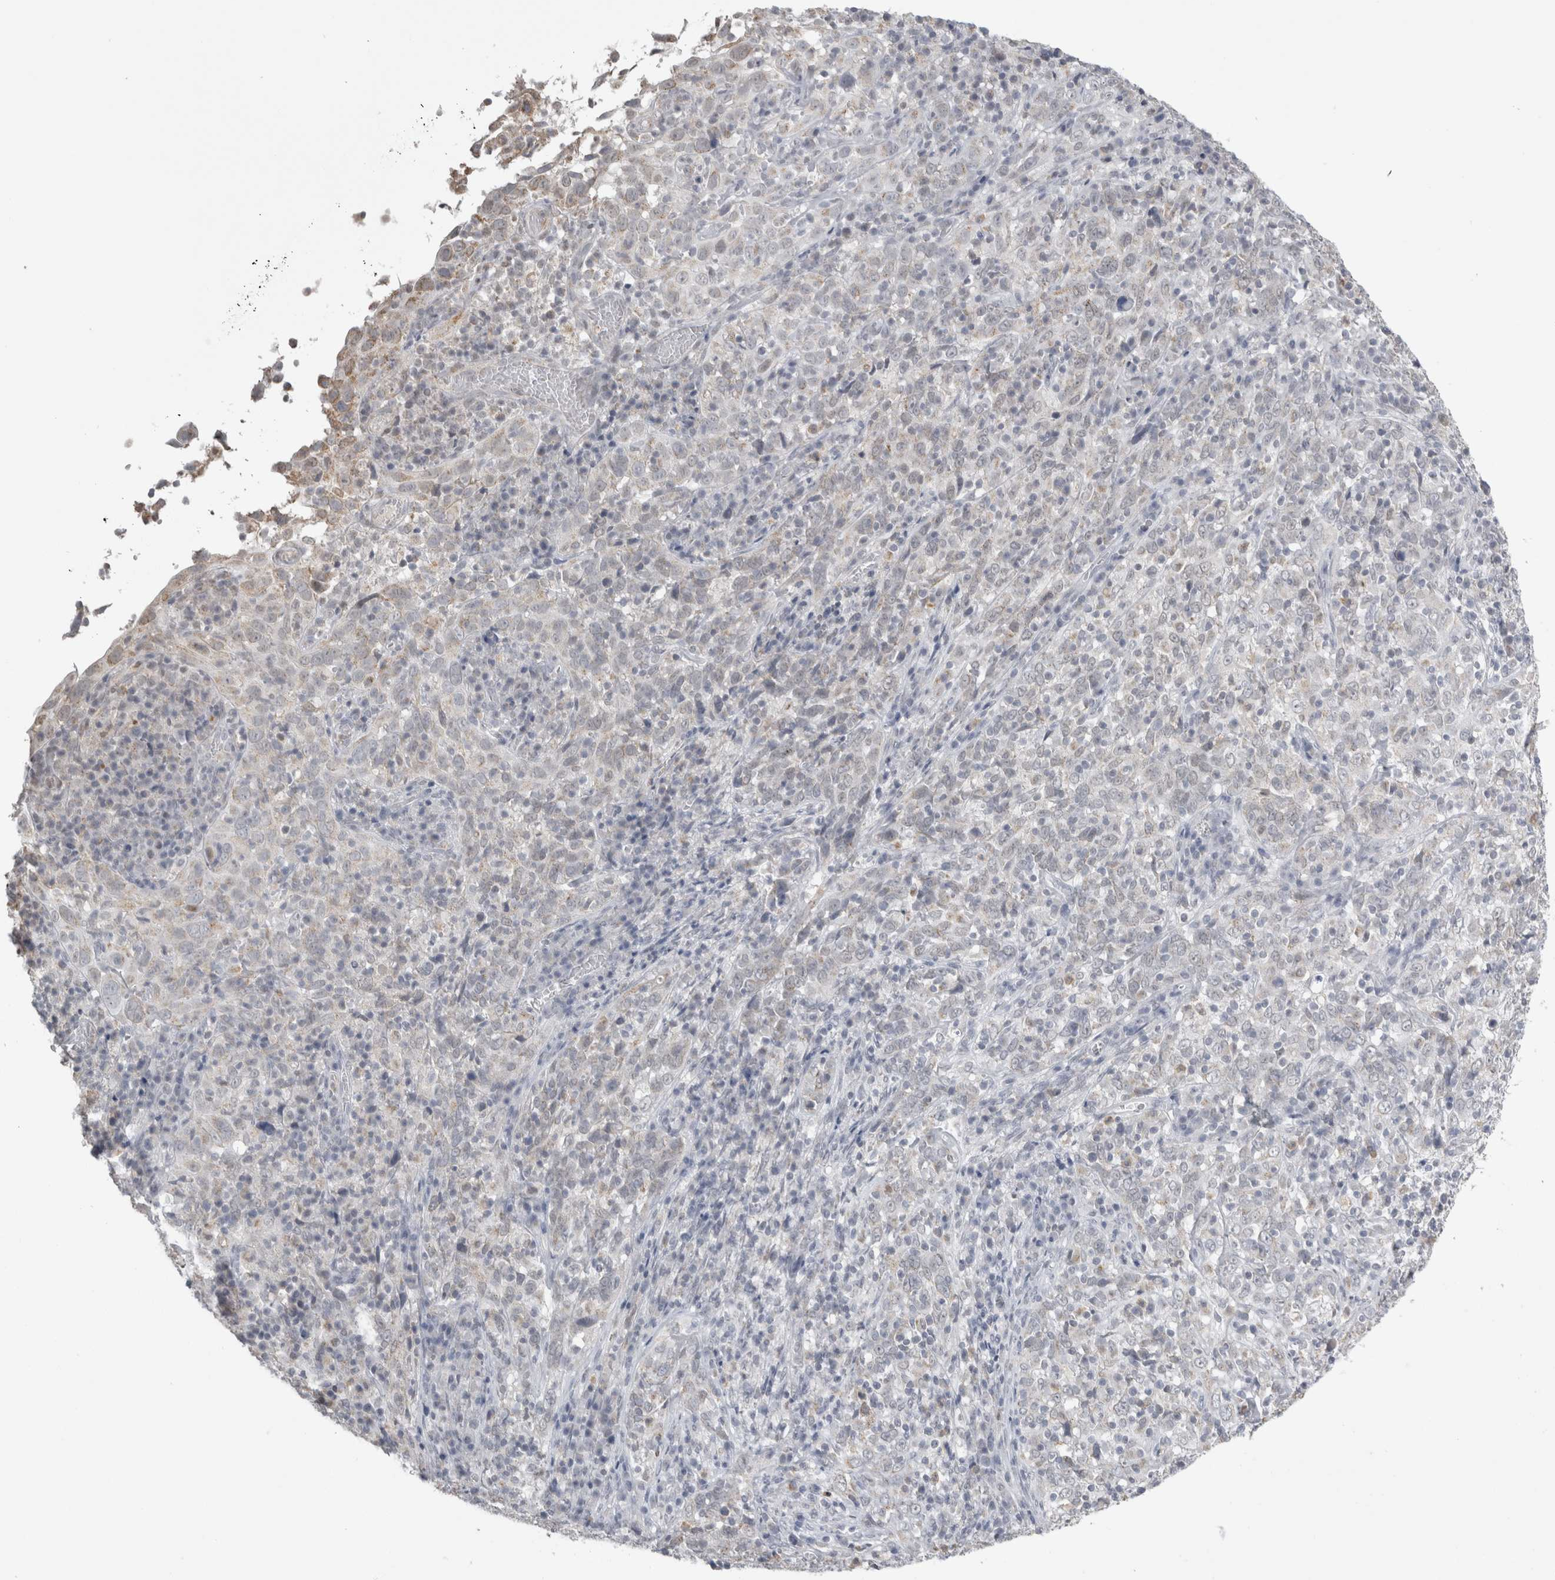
{"staining": {"intensity": "negative", "quantity": "none", "location": "none"}, "tissue": "cervical cancer", "cell_type": "Tumor cells", "image_type": "cancer", "snomed": [{"axis": "morphology", "description": "Squamous cell carcinoma, NOS"}, {"axis": "topography", "description": "Cervix"}], "caption": "A high-resolution micrograph shows immunohistochemistry staining of cervical squamous cell carcinoma, which reveals no significant expression in tumor cells.", "gene": "PLIN1", "patient": {"sex": "female", "age": 46}}